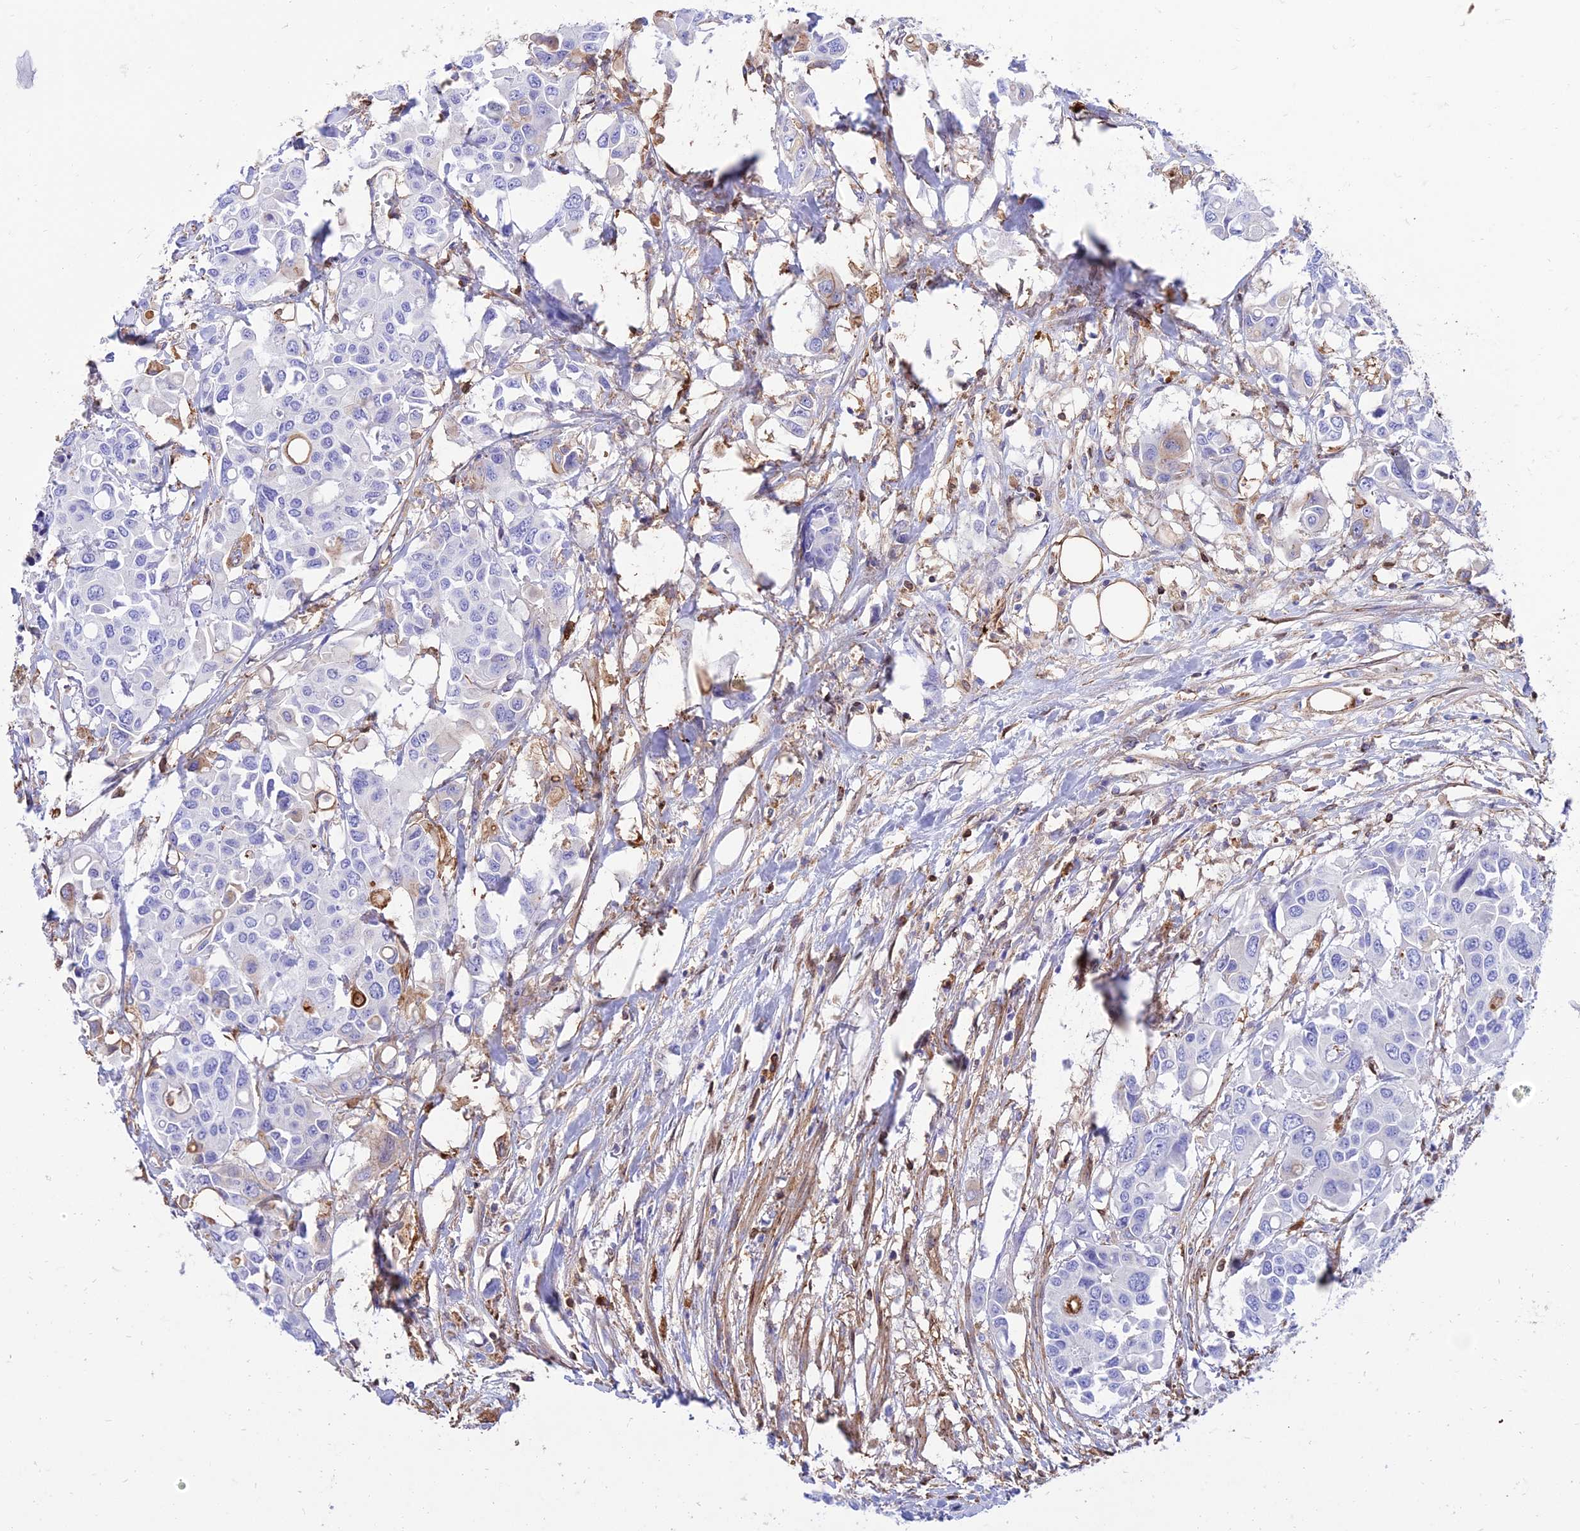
{"staining": {"intensity": "negative", "quantity": "none", "location": "none"}, "tissue": "colorectal cancer", "cell_type": "Tumor cells", "image_type": "cancer", "snomed": [{"axis": "morphology", "description": "Adenocarcinoma, NOS"}, {"axis": "topography", "description": "Colon"}], "caption": "High power microscopy photomicrograph of an immunohistochemistry photomicrograph of colorectal cancer (adenocarcinoma), revealing no significant positivity in tumor cells.", "gene": "SREK1IP1", "patient": {"sex": "male", "age": 77}}